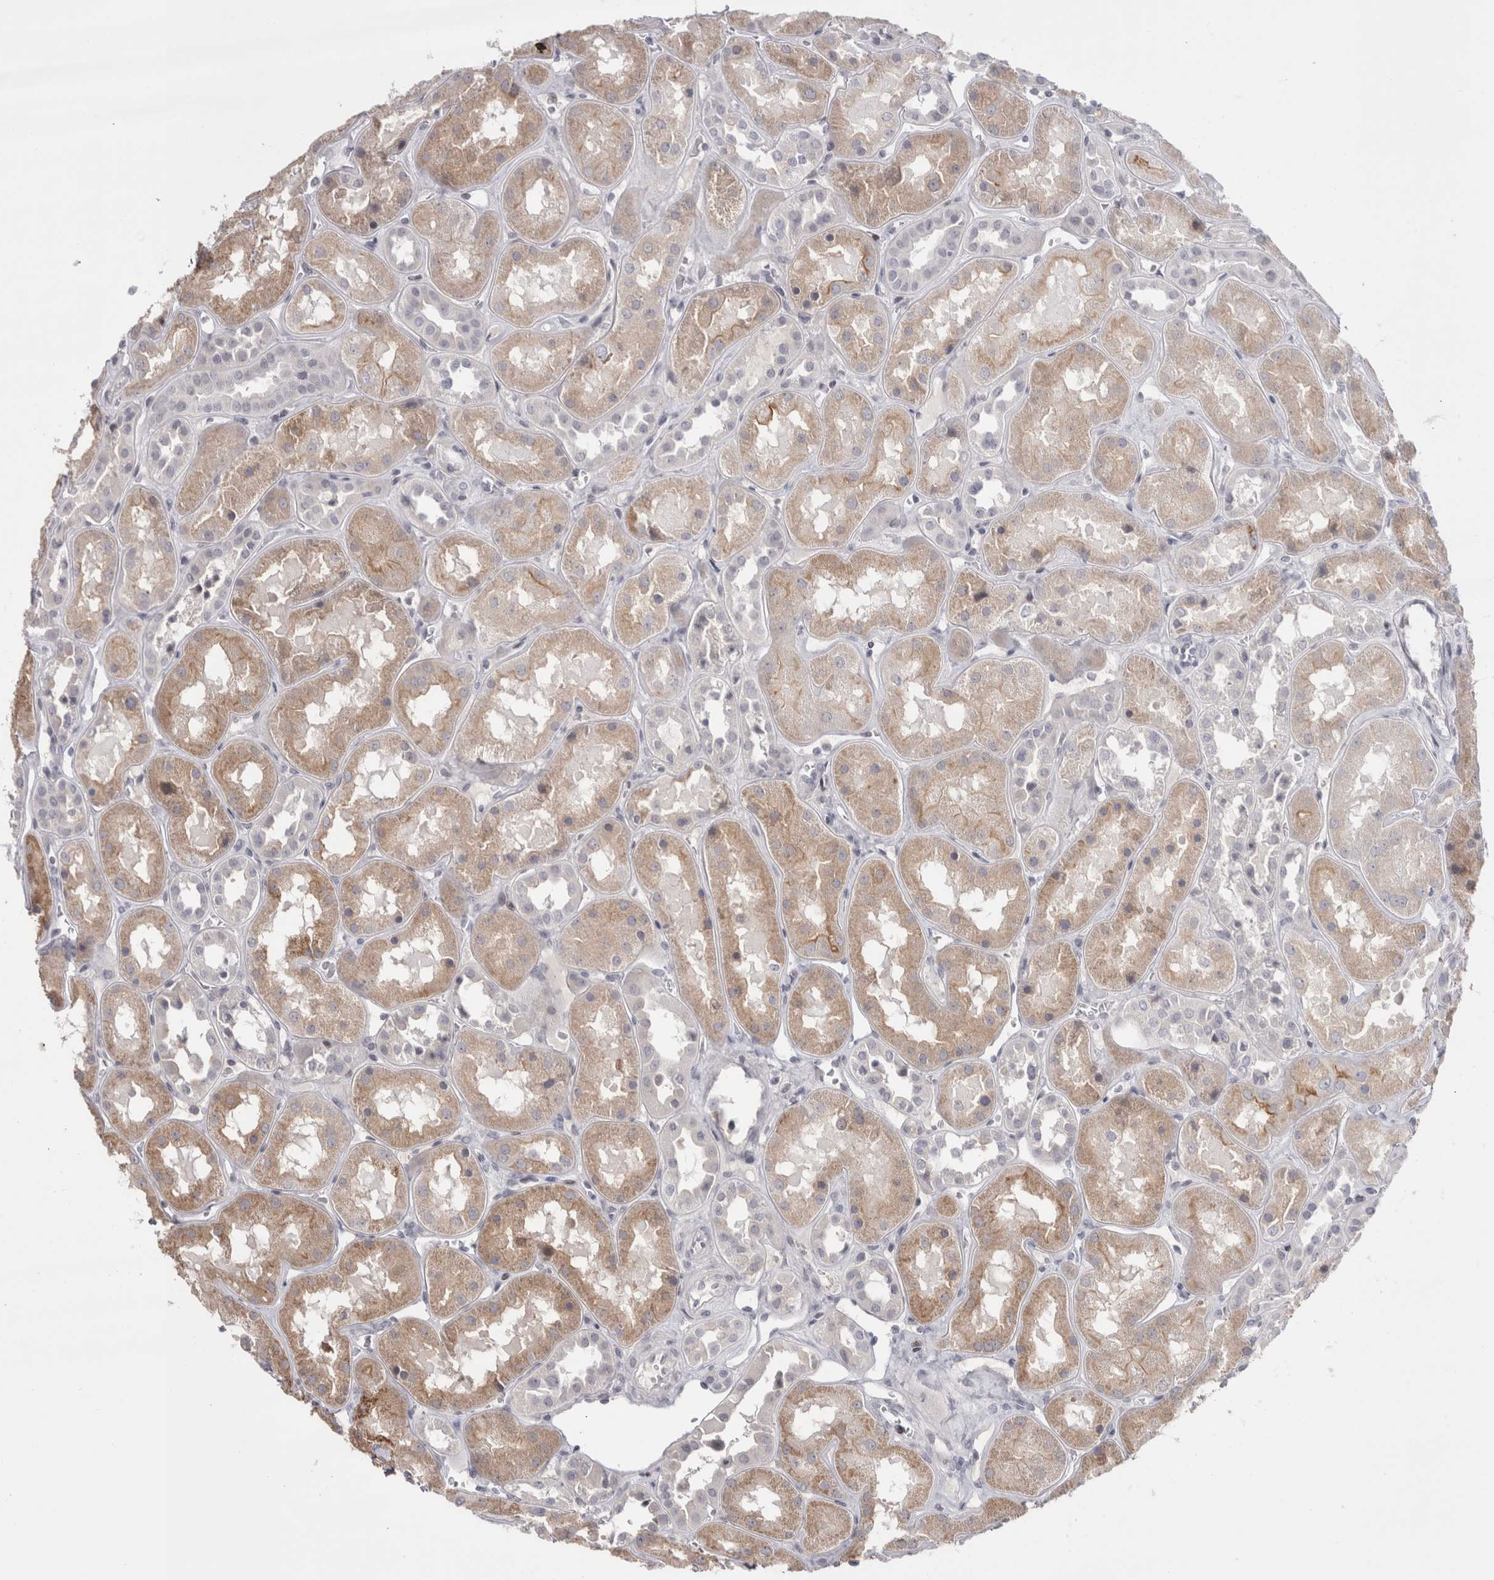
{"staining": {"intensity": "negative", "quantity": "none", "location": "none"}, "tissue": "kidney", "cell_type": "Cells in glomeruli", "image_type": "normal", "snomed": [{"axis": "morphology", "description": "Normal tissue, NOS"}, {"axis": "topography", "description": "Kidney"}], "caption": "IHC of normal human kidney demonstrates no staining in cells in glomeruli.", "gene": "FNDC8", "patient": {"sex": "male", "age": 70}}